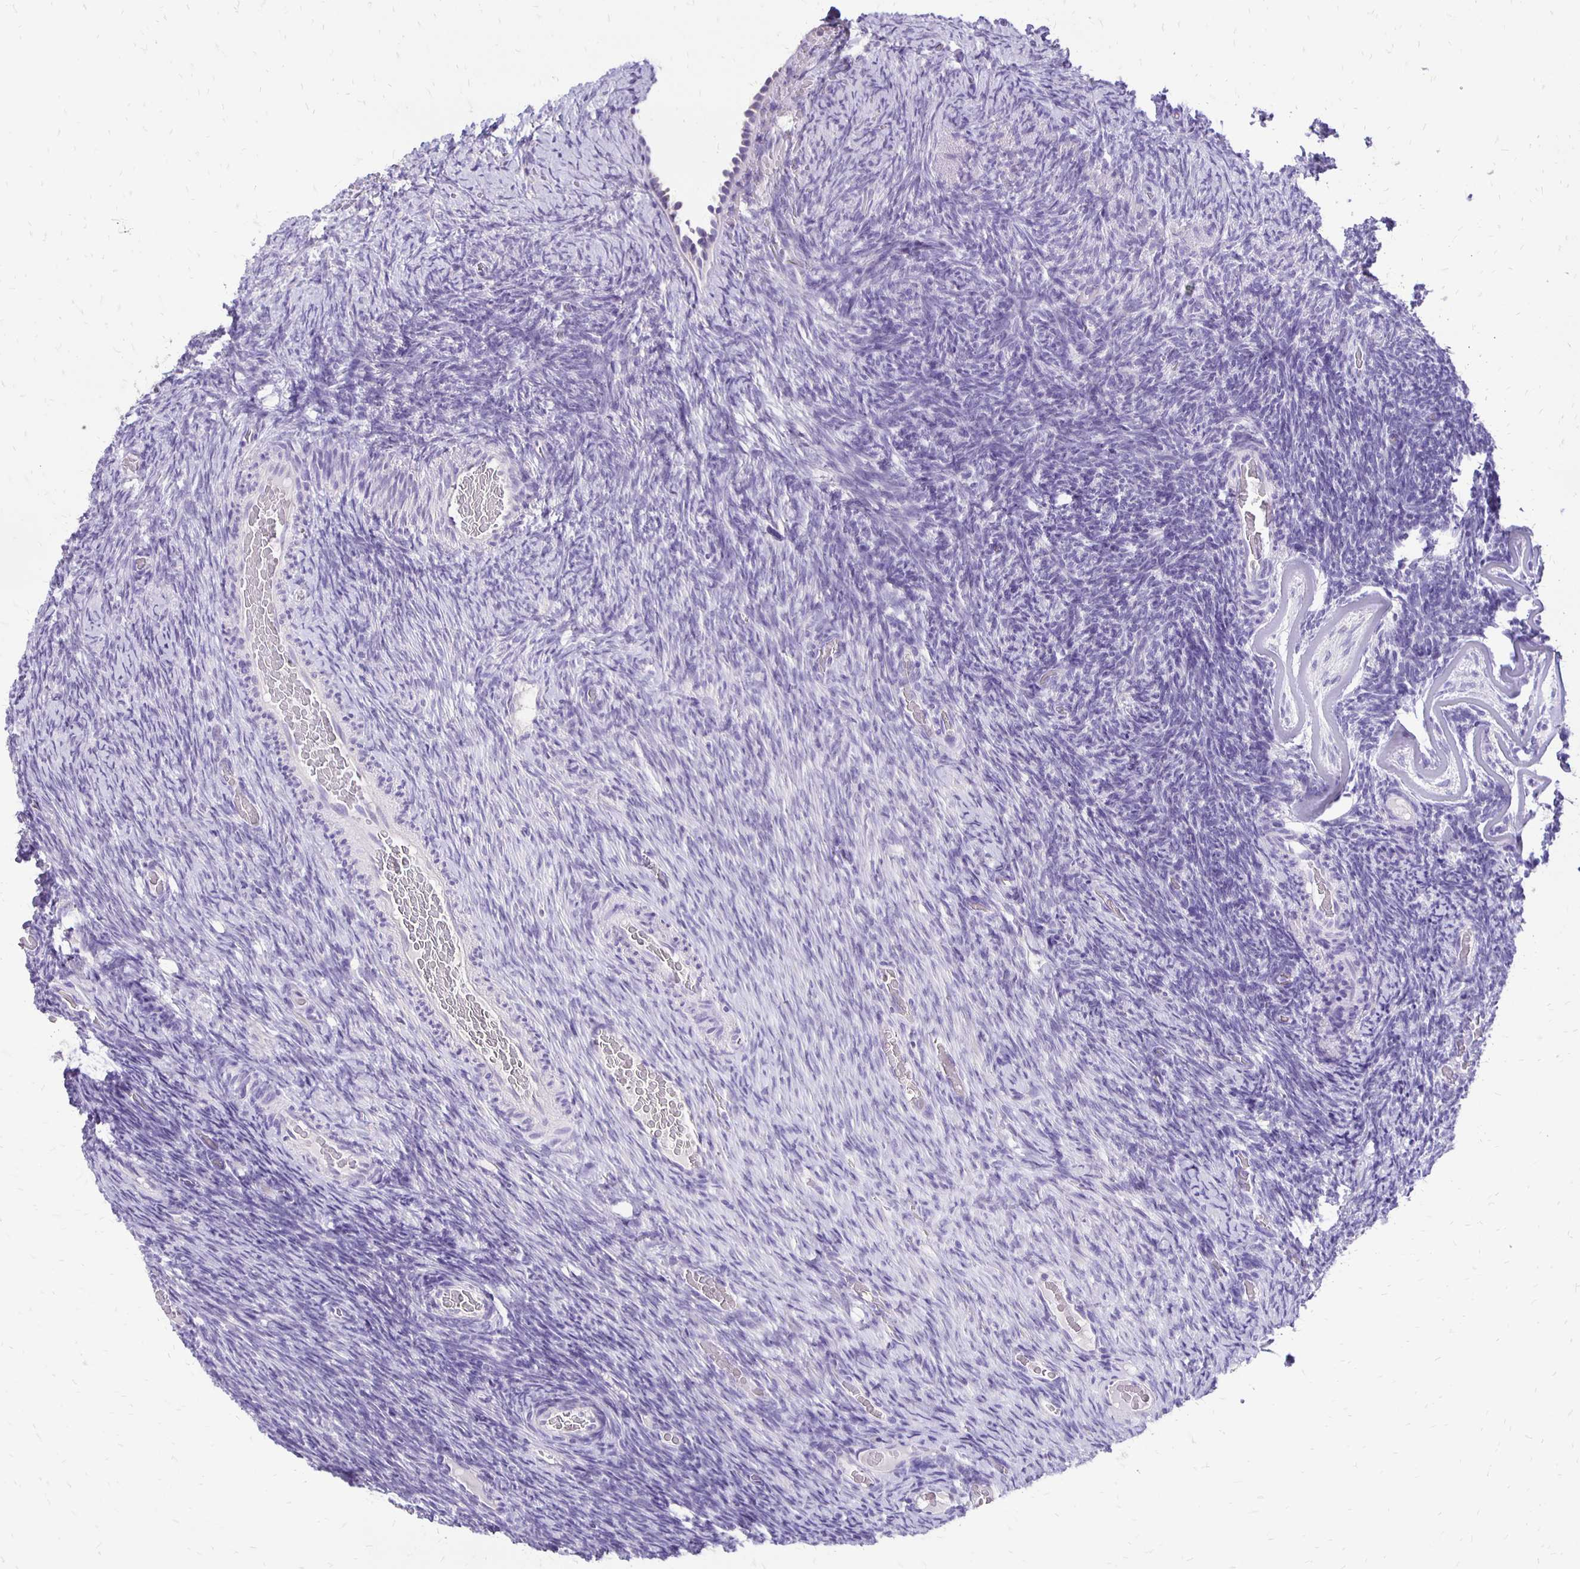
{"staining": {"intensity": "negative", "quantity": "none", "location": "none"}, "tissue": "ovary", "cell_type": "Ovarian stroma cells", "image_type": "normal", "snomed": [{"axis": "morphology", "description": "Normal tissue, NOS"}, {"axis": "topography", "description": "Ovary"}], "caption": "A histopathology image of human ovary is negative for staining in ovarian stroma cells. (Immunohistochemistry (ihc), brightfield microscopy, high magnification).", "gene": "ANKRD45", "patient": {"sex": "female", "age": 34}}